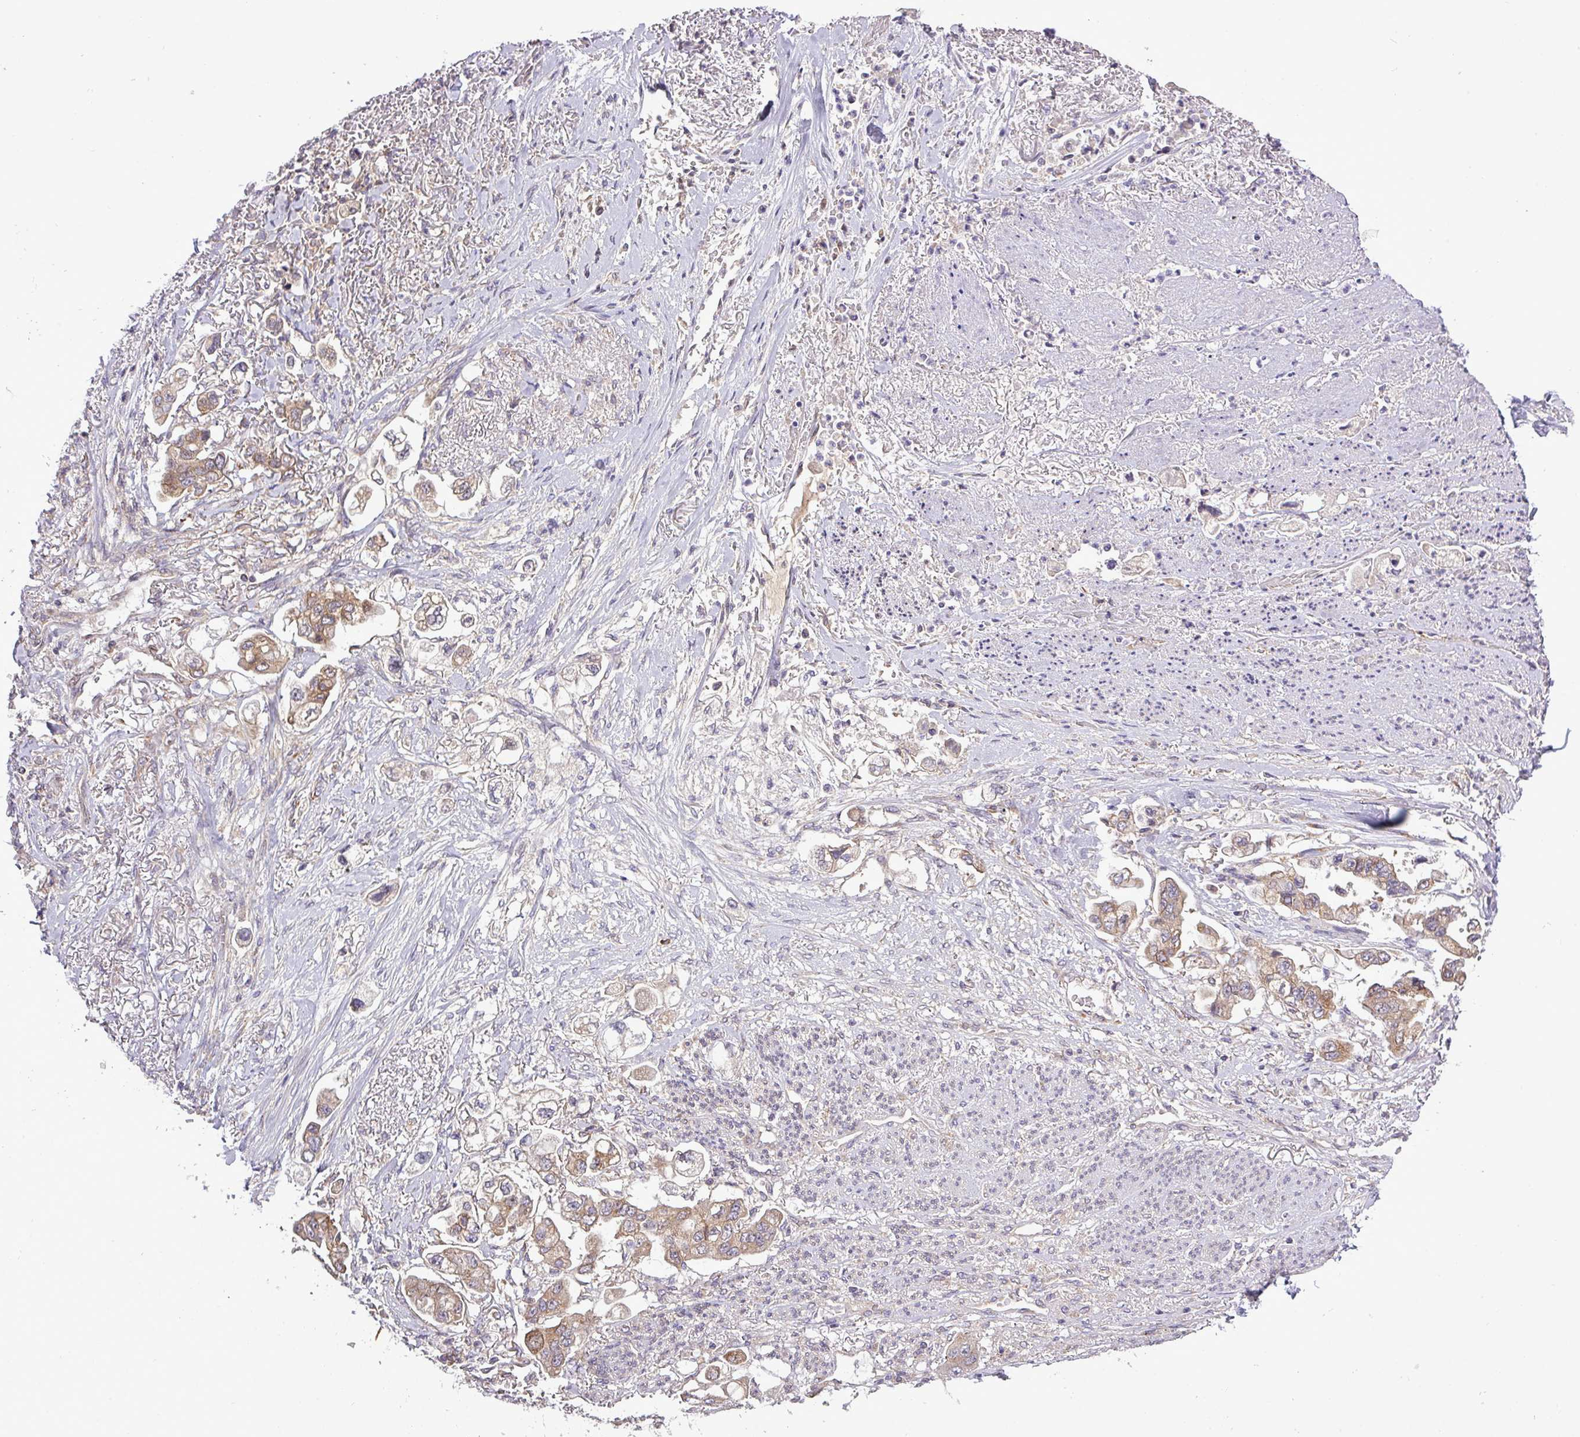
{"staining": {"intensity": "moderate", "quantity": ">75%", "location": "cytoplasmic/membranous"}, "tissue": "stomach cancer", "cell_type": "Tumor cells", "image_type": "cancer", "snomed": [{"axis": "morphology", "description": "Adenocarcinoma, NOS"}, {"axis": "topography", "description": "Stomach"}], "caption": "Immunohistochemistry of adenocarcinoma (stomach) reveals medium levels of moderate cytoplasmic/membranous staining in approximately >75% of tumor cells.", "gene": "FAM222B", "patient": {"sex": "male", "age": 62}}